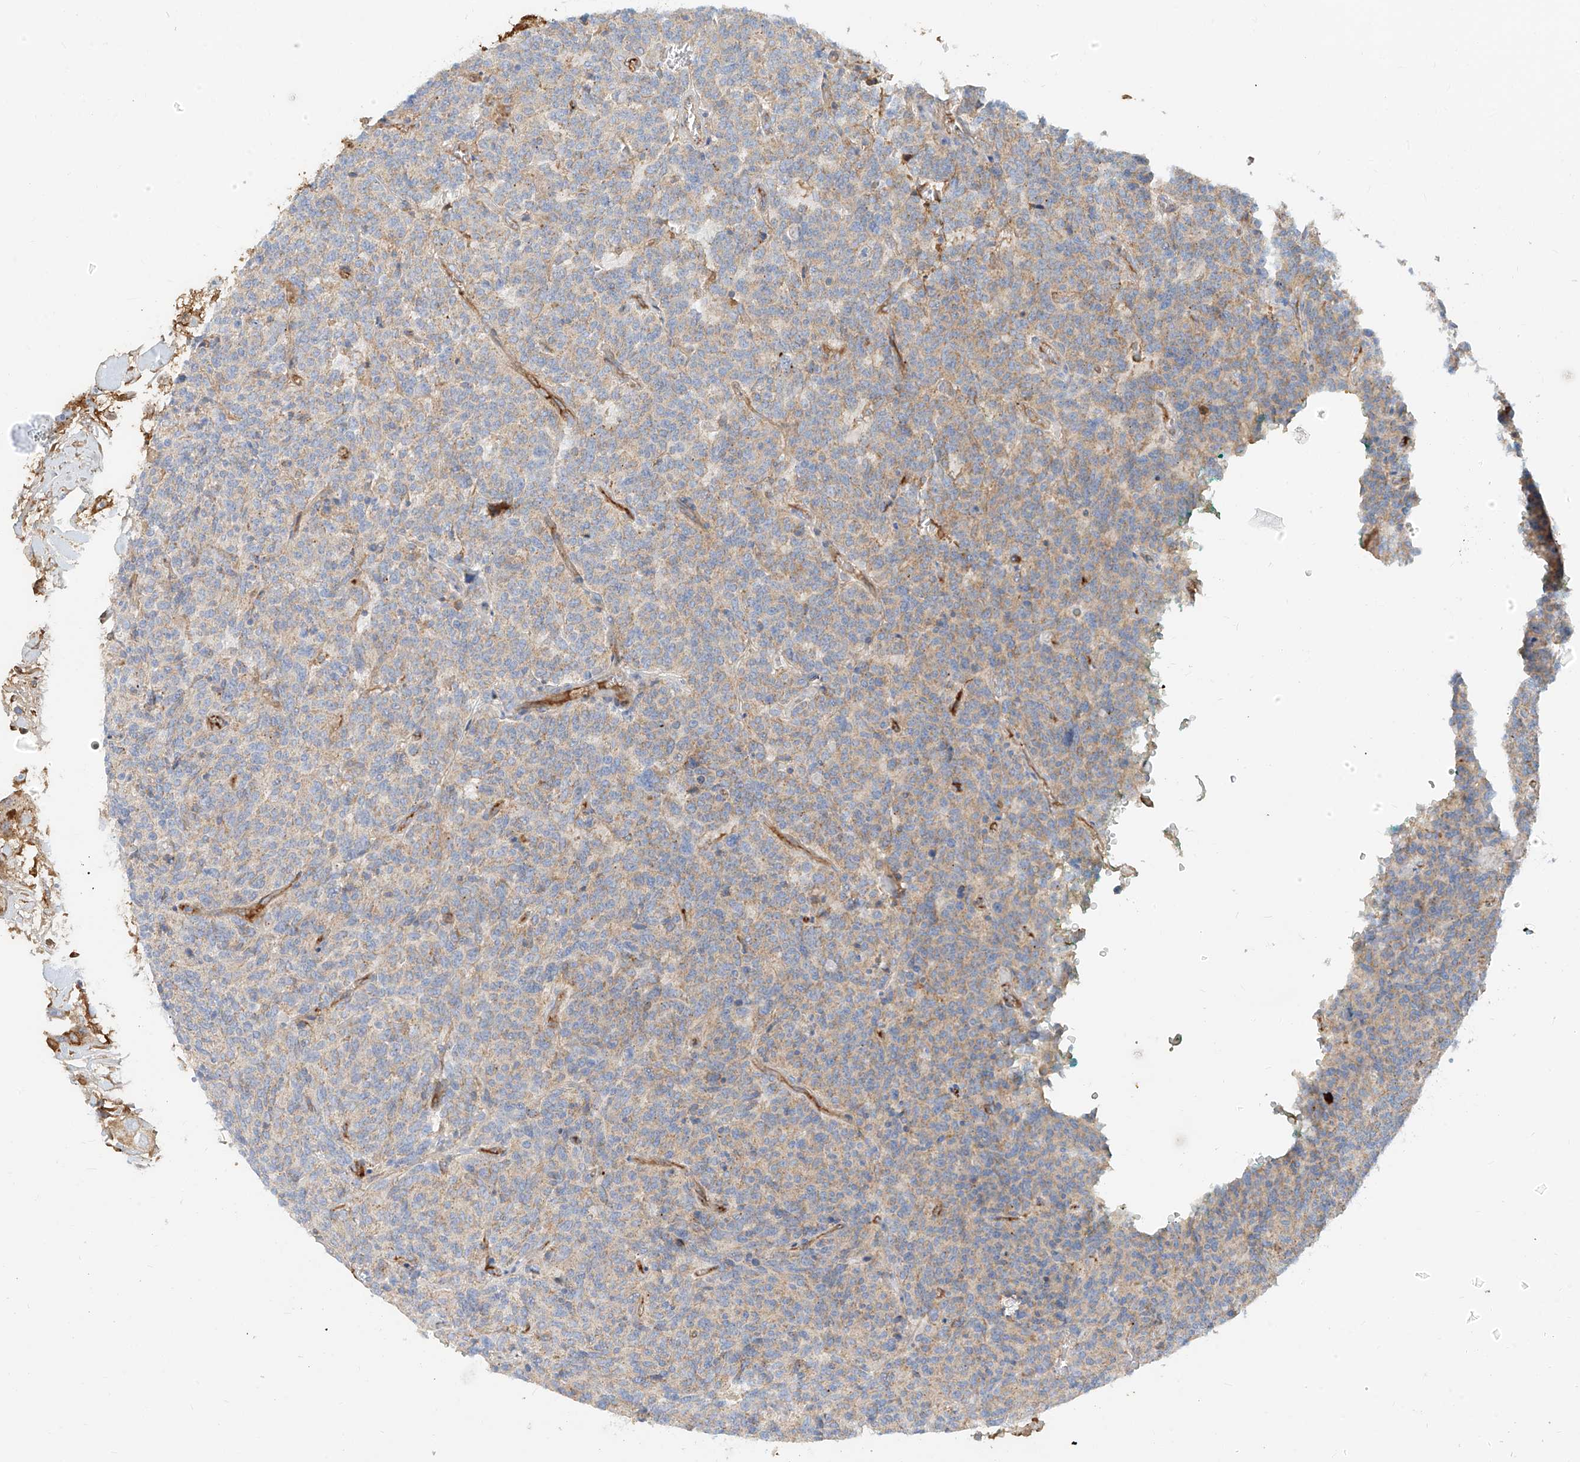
{"staining": {"intensity": "weak", "quantity": "25%-75%", "location": "cytoplasmic/membranous"}, "tissue": "carcinoid", "cell_type": "Tumor cells", "image_type": "cancer", "snomed": [{"axis": "morphology", "description": "Carcinoid, malignant, NOS"}, {"axis": "topography", "description": "Lung"}], "caption": "An IHC histopathology image of neoplastic tissue is shown. Protein staining in brown highlights weak cytoplasmic/membranous positivity in carcinoid (malignant) within tumor cells.", "gene": "OCSTAMP", "patient": {"sex": "female", "age": 46}}